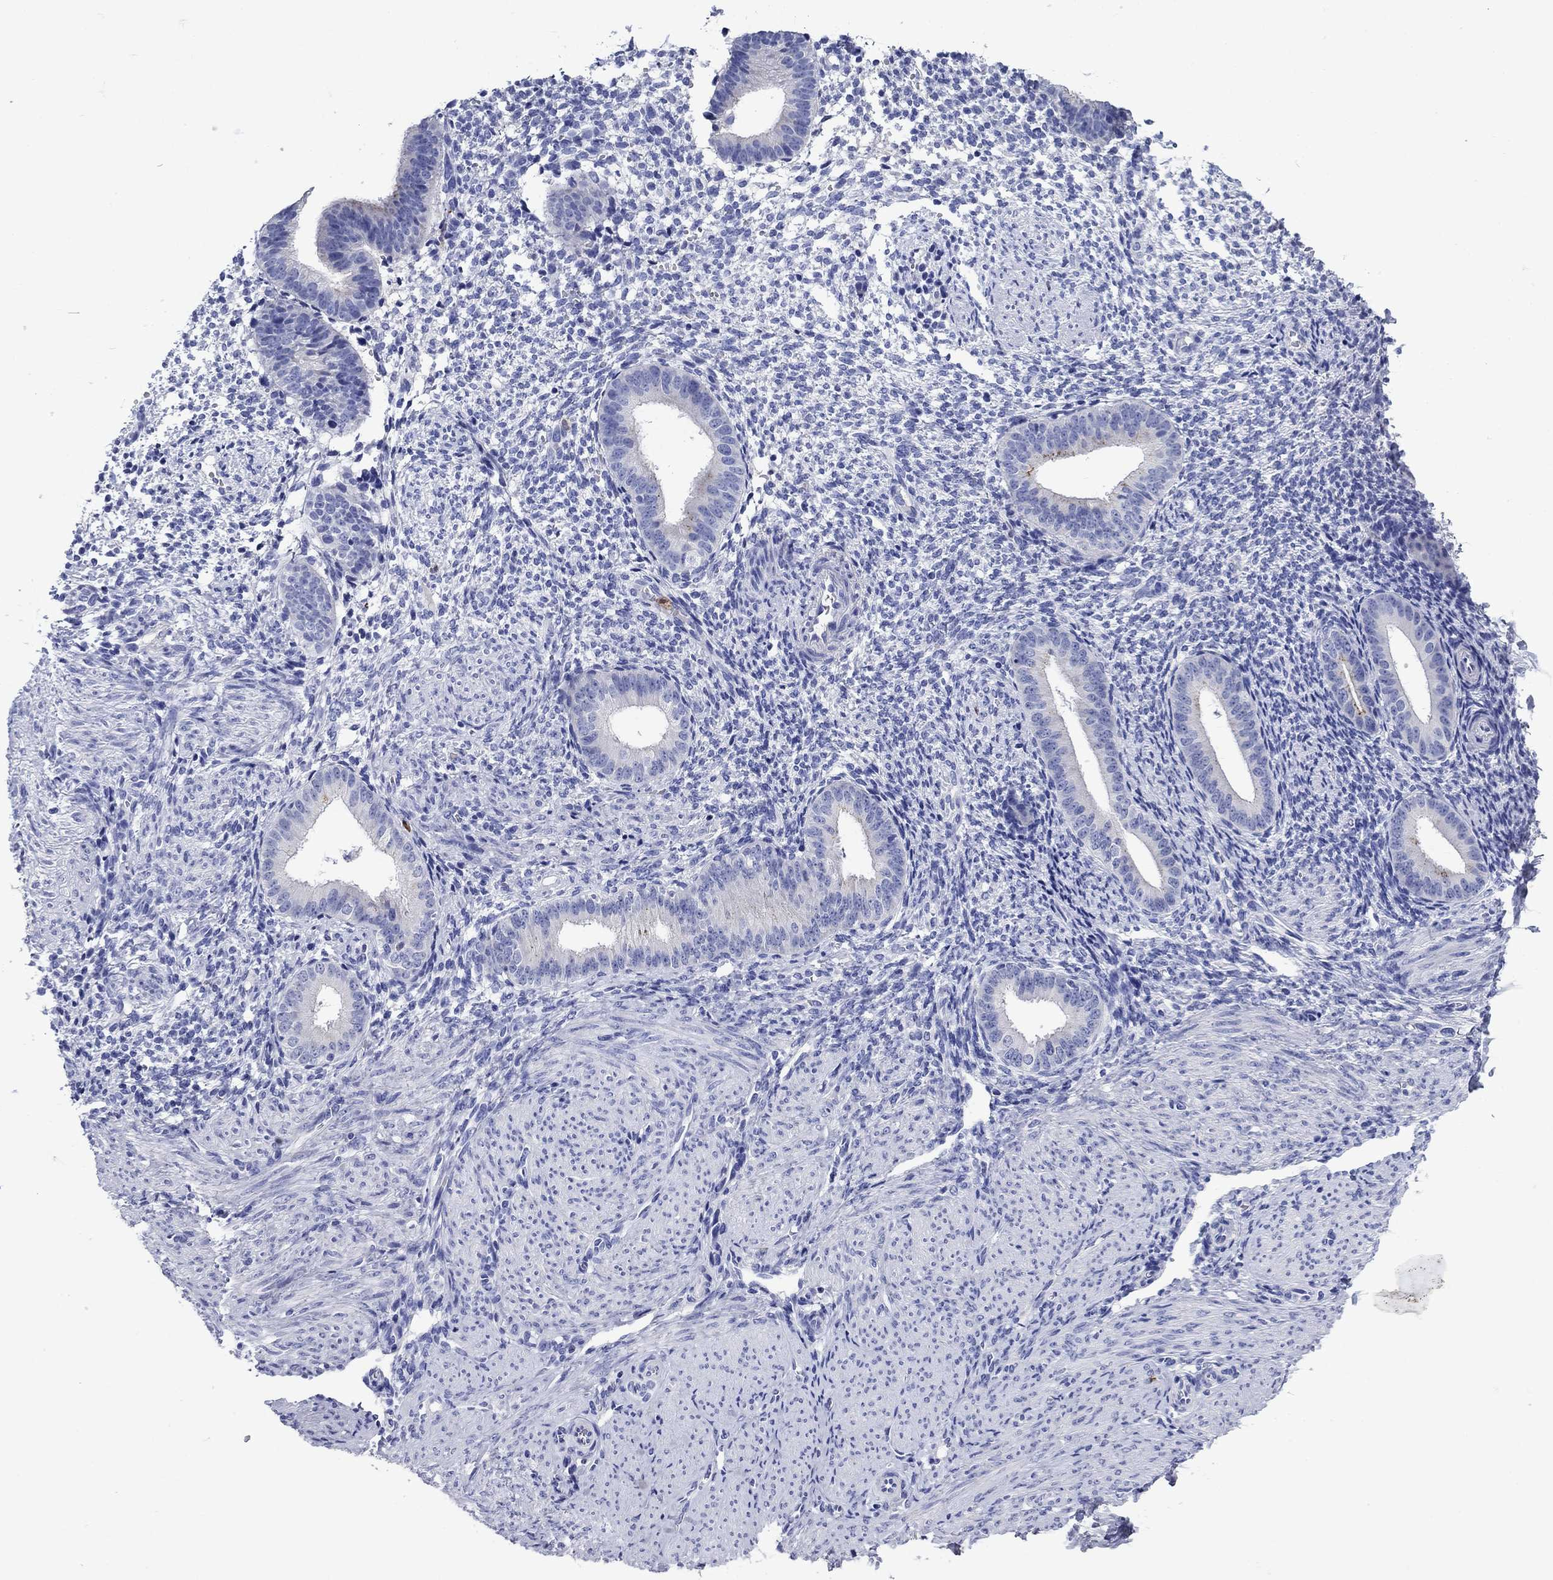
{"staining": {"intensity": "negative", "quantity": "none", "location": "none"}, "tissue": "endometrium", "cell_type": "Cells in endometrial stroma", "image_type": "normal", "snomed": [{"axis": "morphology", "description": "Normal tissue, NOS"}, {"axis": "topography", "description": "Endometrium"}], "caption": "DAB immunohistochemical staining of unremarkable human endometrium reveals no significant staining in cells in endometrial stroma.", "gene": "TFR2", "patient": {"sex": "female", "age": 47}}